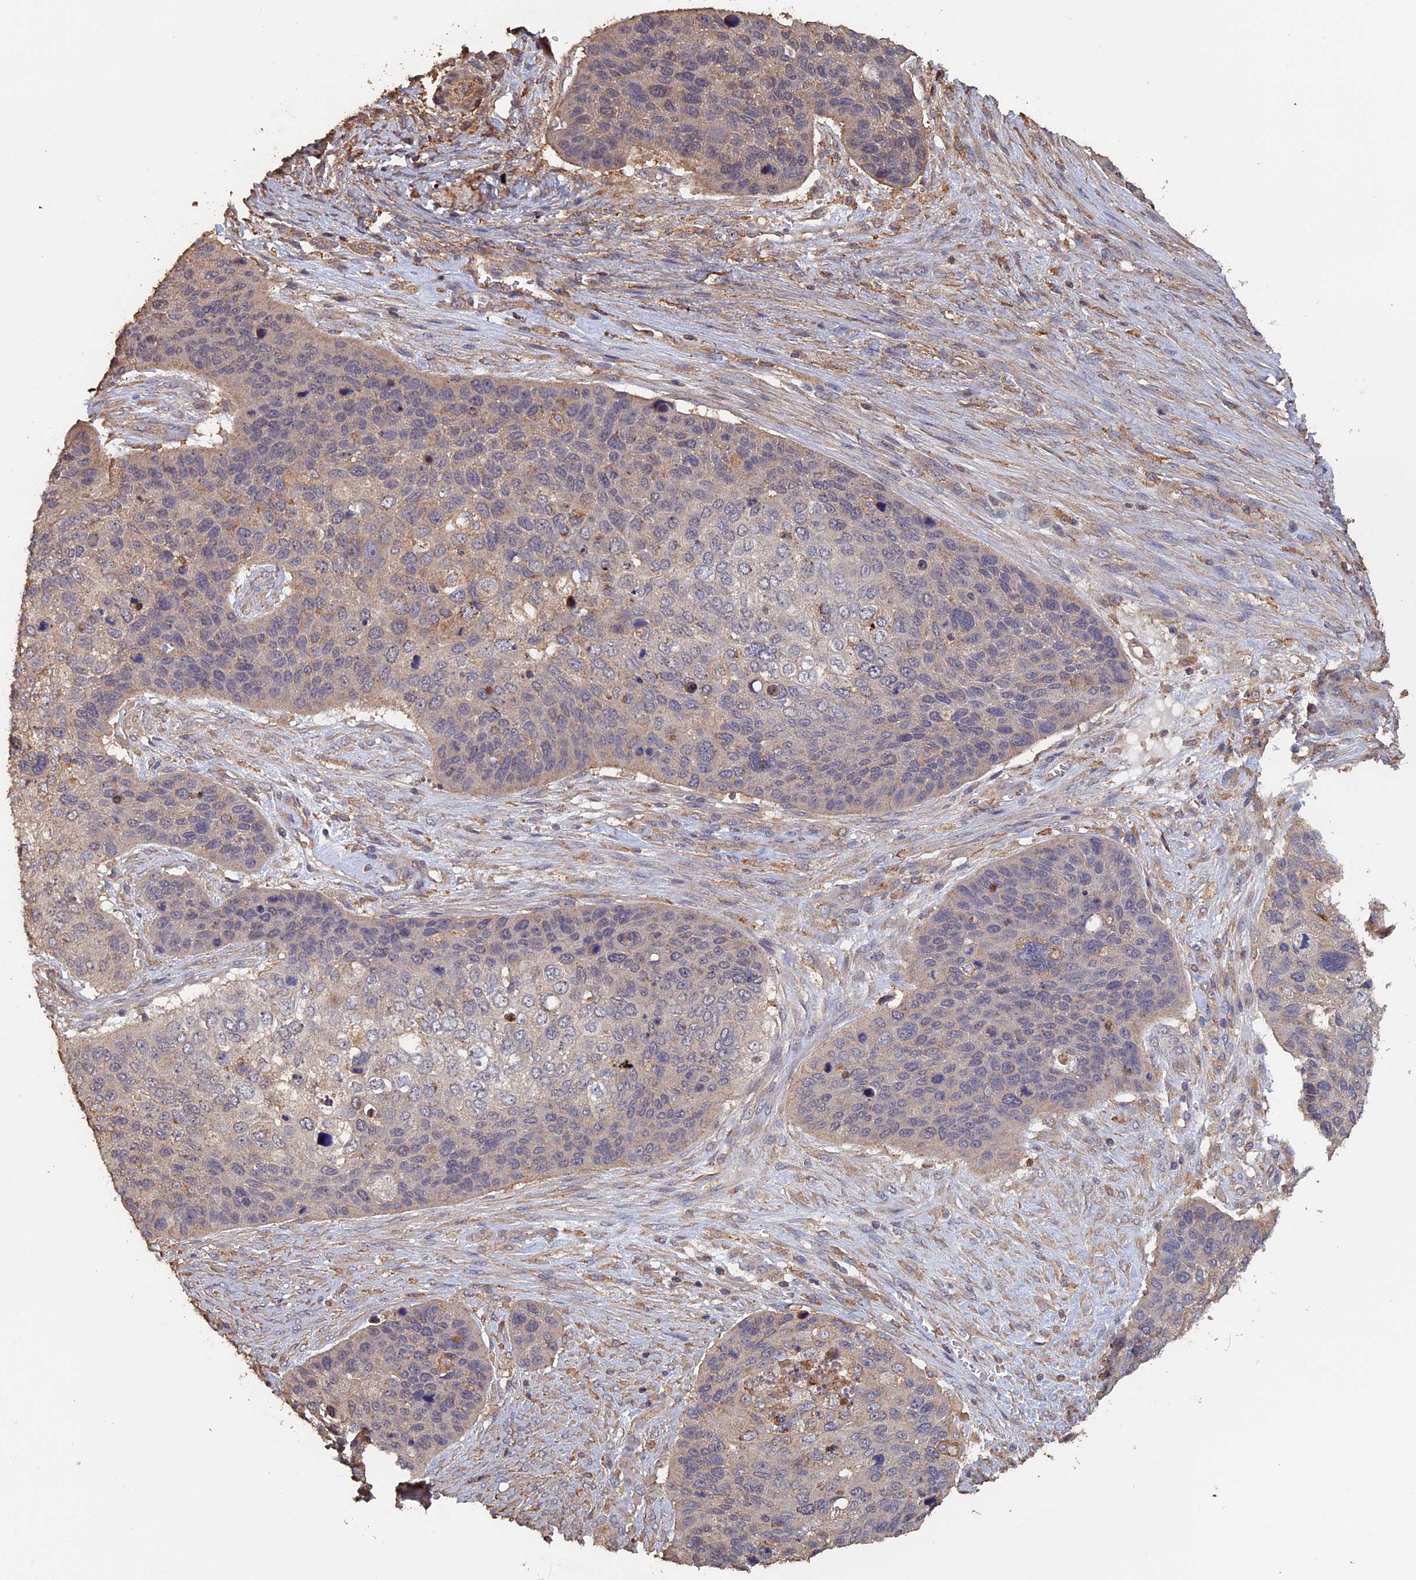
{"staining": {"intensity": "negative", "quantity": "none", "location": "none"}, "tissue": "skin cancer", "cell_type": "Tumor cells", "image_type": "cancer", "snomed": [{"axis": "morphology", "description": "Basal cell carcinoma"}, {"axis": "topography", "description": "Skin"}], "caption": "An immunohistochemistry histopathology image of basal cell carcinoma (skin) is shown. There is no staining in tumor cells of basal cell carcinoma (skin).", "gene": "PIGQ", "patient": {"sex": "female", "age": 74}}